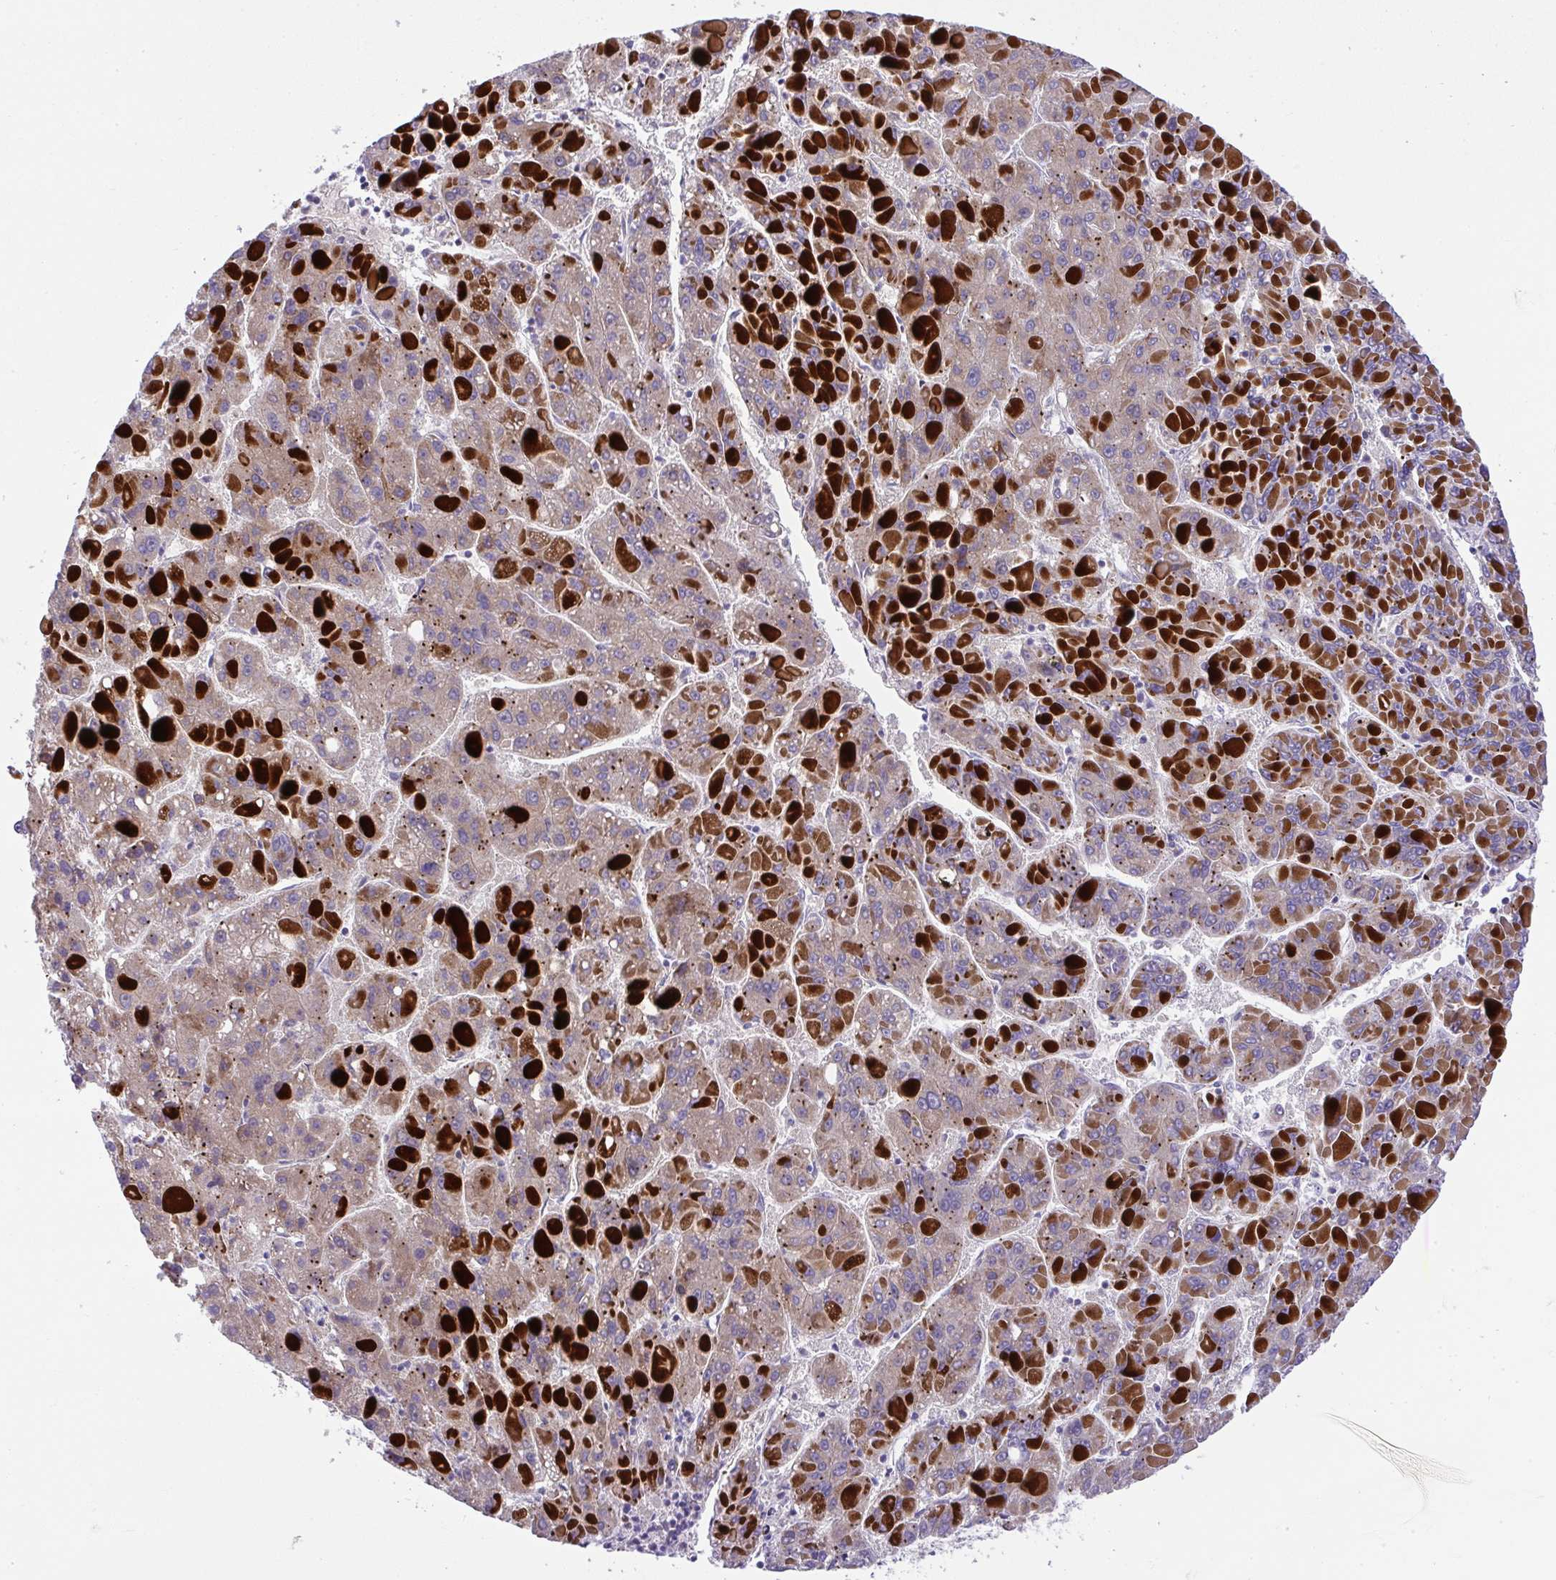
{"staining": {"intensity": "weak", "quantity": ">75%", "location": "cytoplasmic/membranous"}, "tissue": "liver cancer", "cell_type": "Tumor cells", "image_type": "cancer", "snomed": [{"axis": "morphology", "description": "Carcinoma, Hepatocellular, NOS"}, {"axis": "topography", "description": "Liver"}], "caption": "Hepatocellular carcinoma (liver) was stained to show a protein in brown. There is low levels of weak cytoplasmic/membranous expression in about >75% of tumor cells.", "gene": "CHIA", "patient": {"sex": "female", "age": 82}}